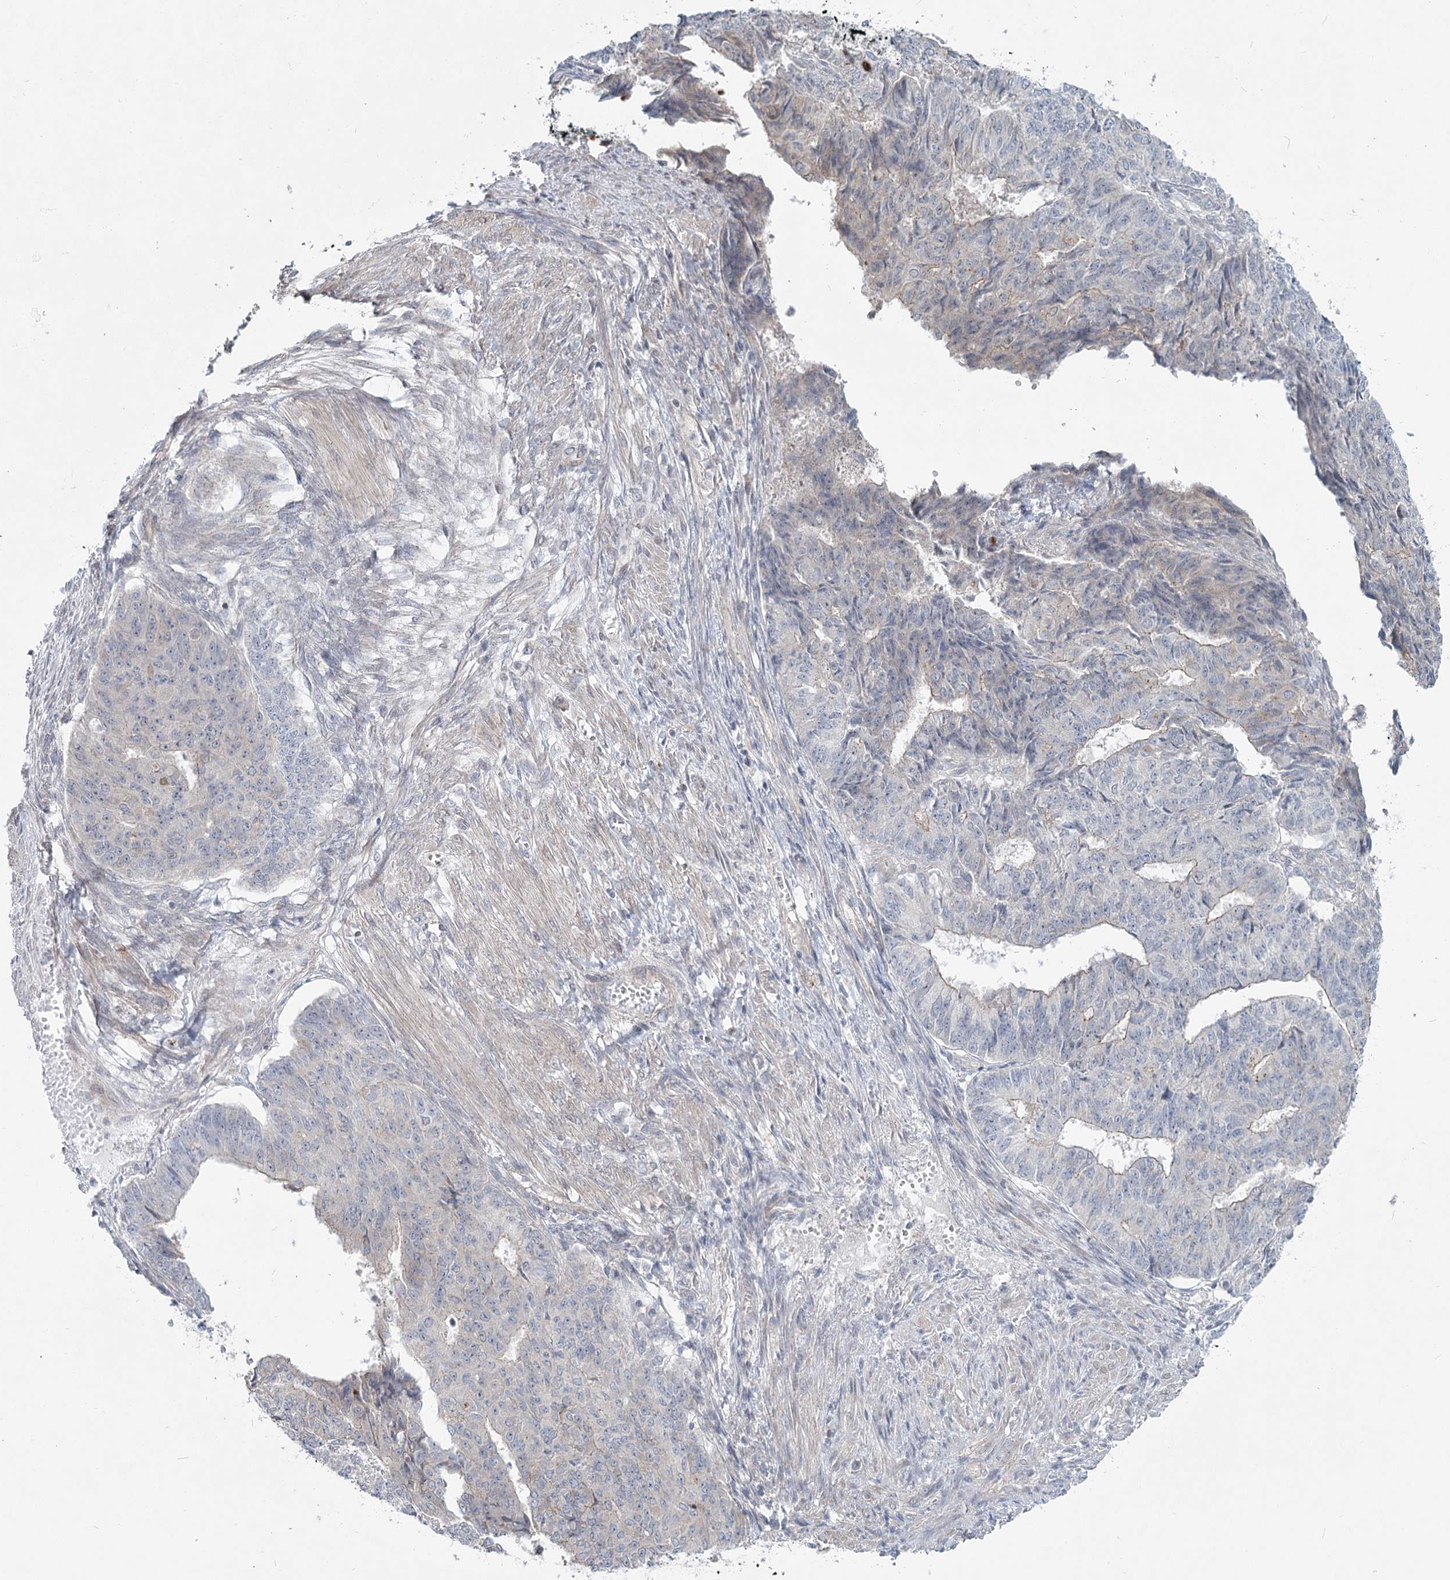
{"staining": {"intensity": "negative", "quantity": "none", "location": "none"}, "tissue": "endometrial cancer", "cell_type": "Tumor cells", "image_type": "cancer", "snomed": [{"axis": "morphology", "description": "Adenocarcinoma, NOS"}, {"axis": "topography", "description": "Endometrium"}], "caption": "Immunohistochemistry image of neoplastic tissue: human endometrial cancer stained with DAB (3,3'-diaminobenzidine) exhibits no significant protein positivity in tumor cells.", "gene": "SPINK13", "patient": {"sex": "female", "age": 32}}